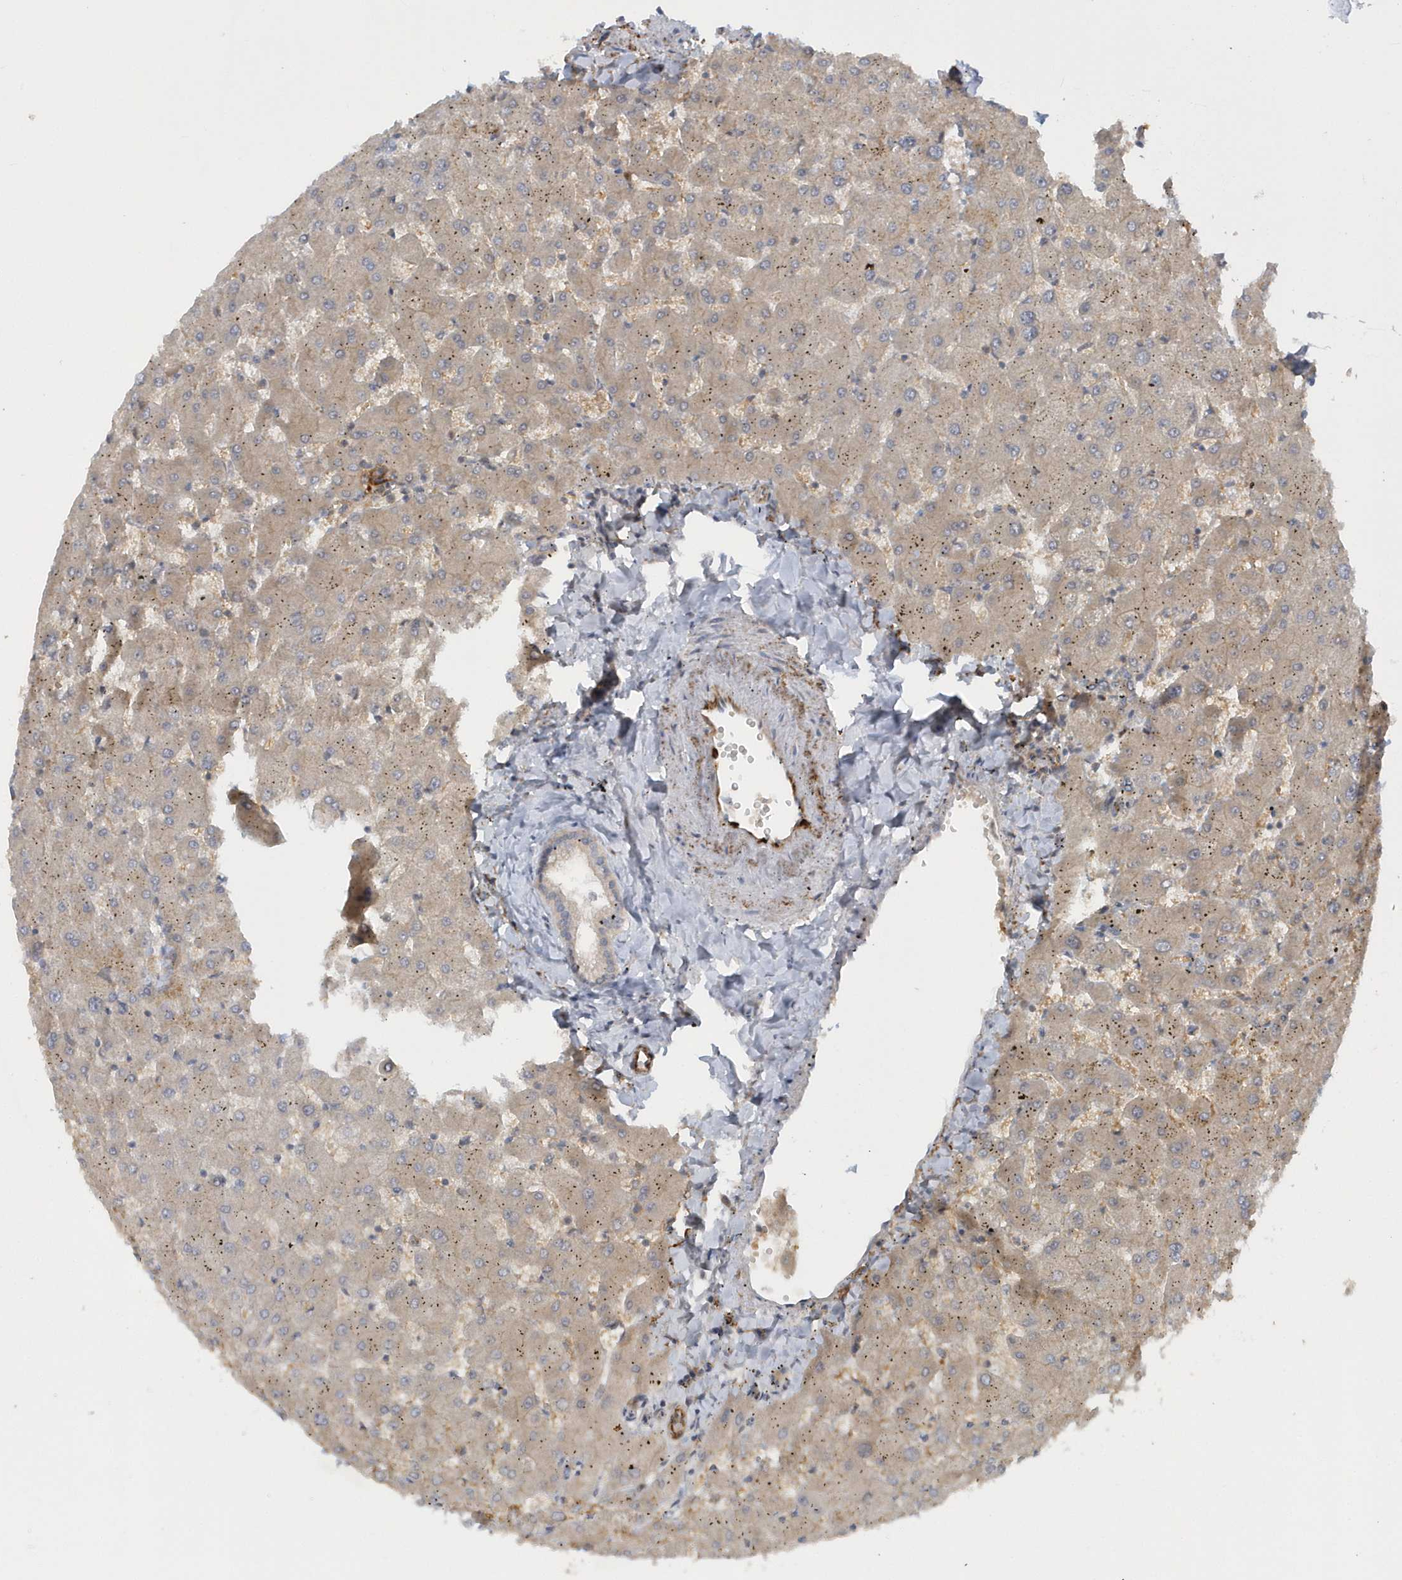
{"staining": {"intensity": "weak", "quantity": "25%-75%", "location": "cytoplasmic/membranous"}, "tissue": "liver", "cell_type": "Cholangiocytes", "image_type": "normal", "snomed": [{"axis": "morphology", "description": "Normal tissue, NOS"}, {"axis": "topography", "description": "Liver"}], "caption": "An image showing weak cytoplasmic/membranous staining in about 25%-75% of cholangiocytes in benign liver, as visualized by brown immunohistochemical staining.", "gene": "ATG4A", "patient": {"sex": "female", "age": 63}}